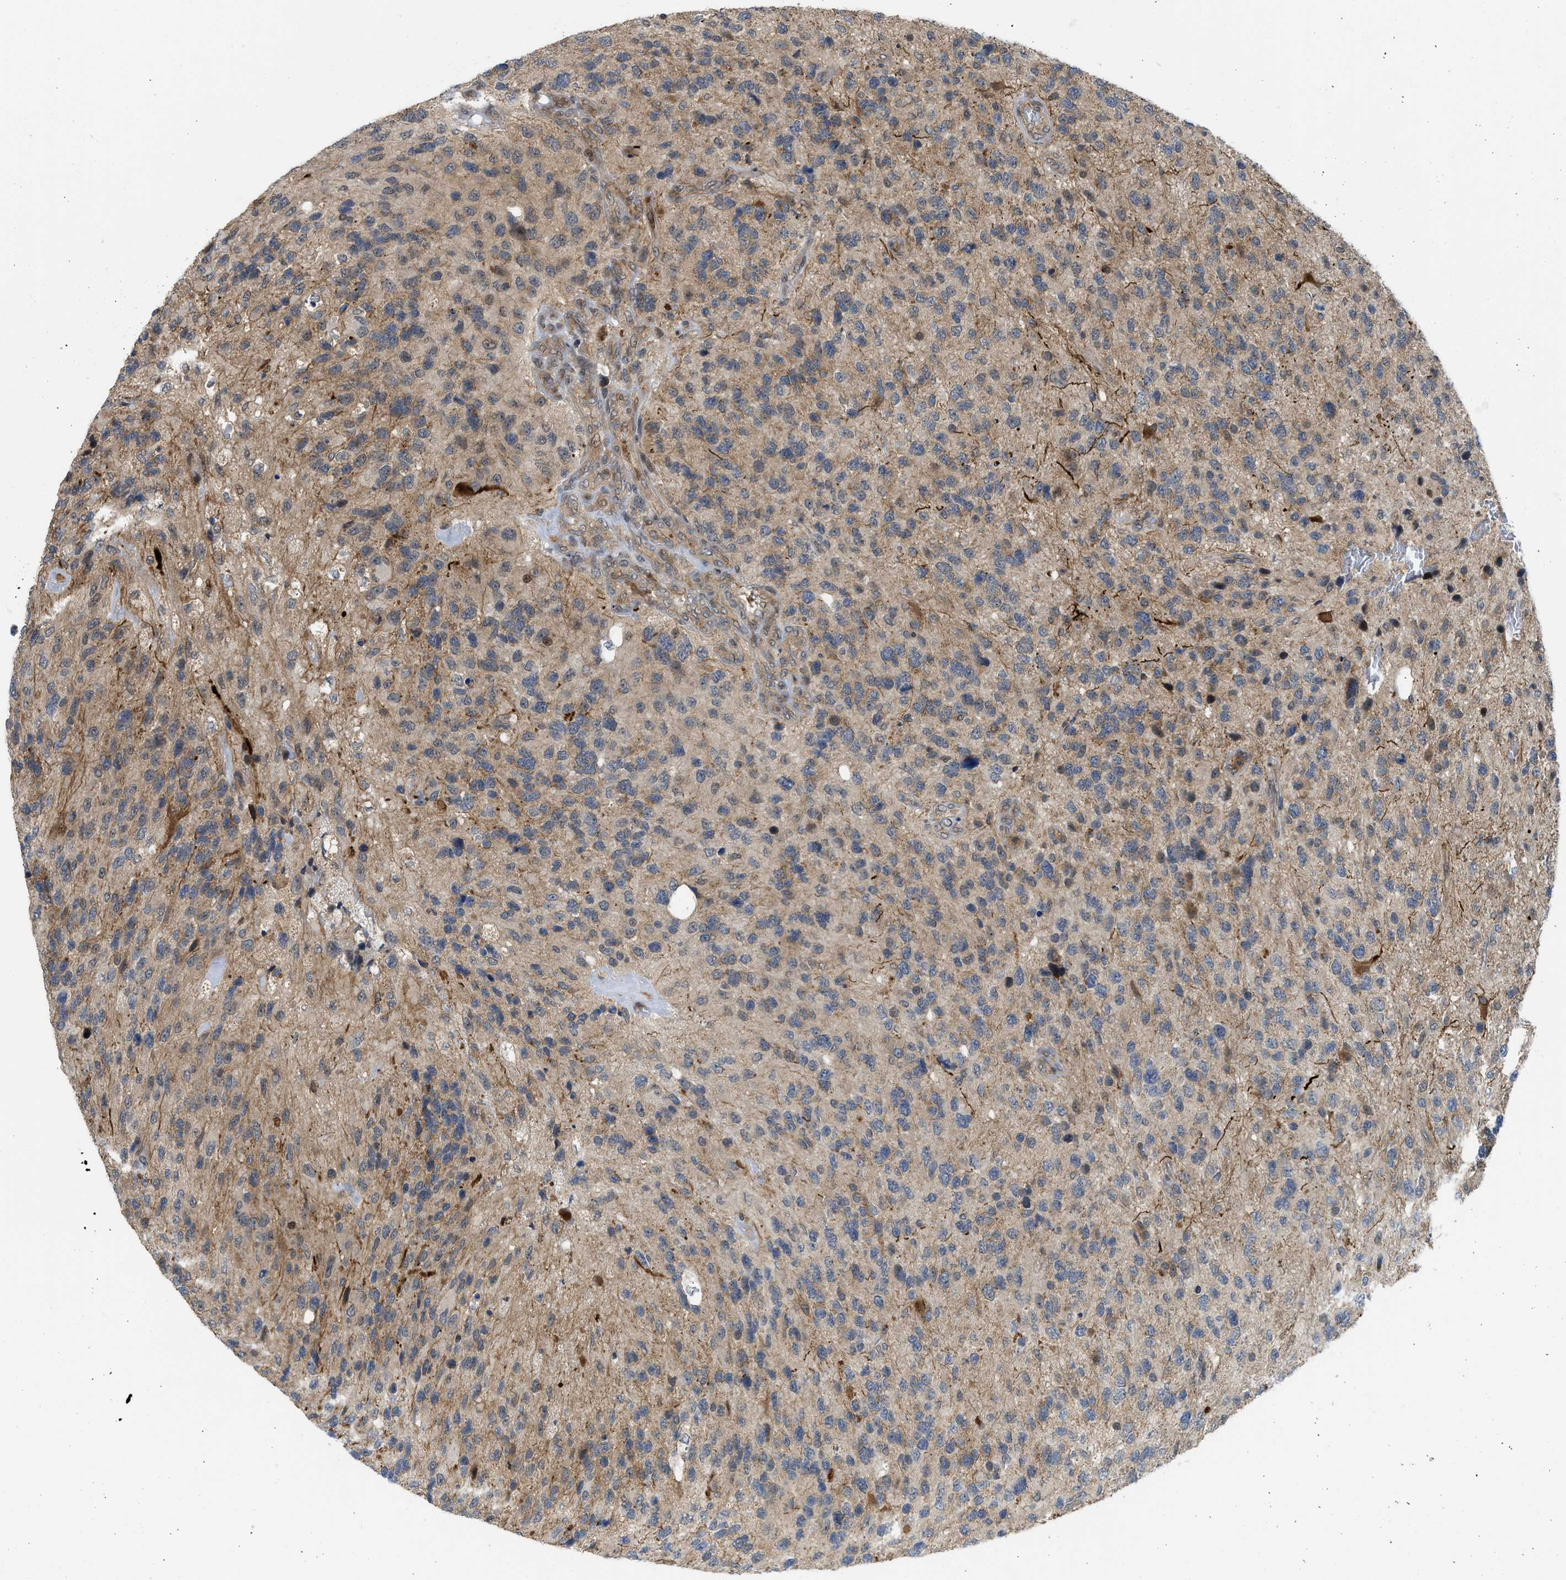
{"staining": {"intensity": "weak", "quantity": ">75%", "location": "cytoplasmic/membranous"}, "tissue": "glioma", "cell_type": "Tumor cells", "image_type": "cancer", "snomed": [{"axis": "morphology", "description": "Glioma, malignant, High grade"}, {"axis": "topography", "description": "Brain"}], "caption": "DAB immunohistochemical staining of glioma displays weak cytoplasmic/membranous protein expression in approximately >75% of tumor cells.", "gene": "DNAJC28", "patient": {"sex": "female", "age": 58}}